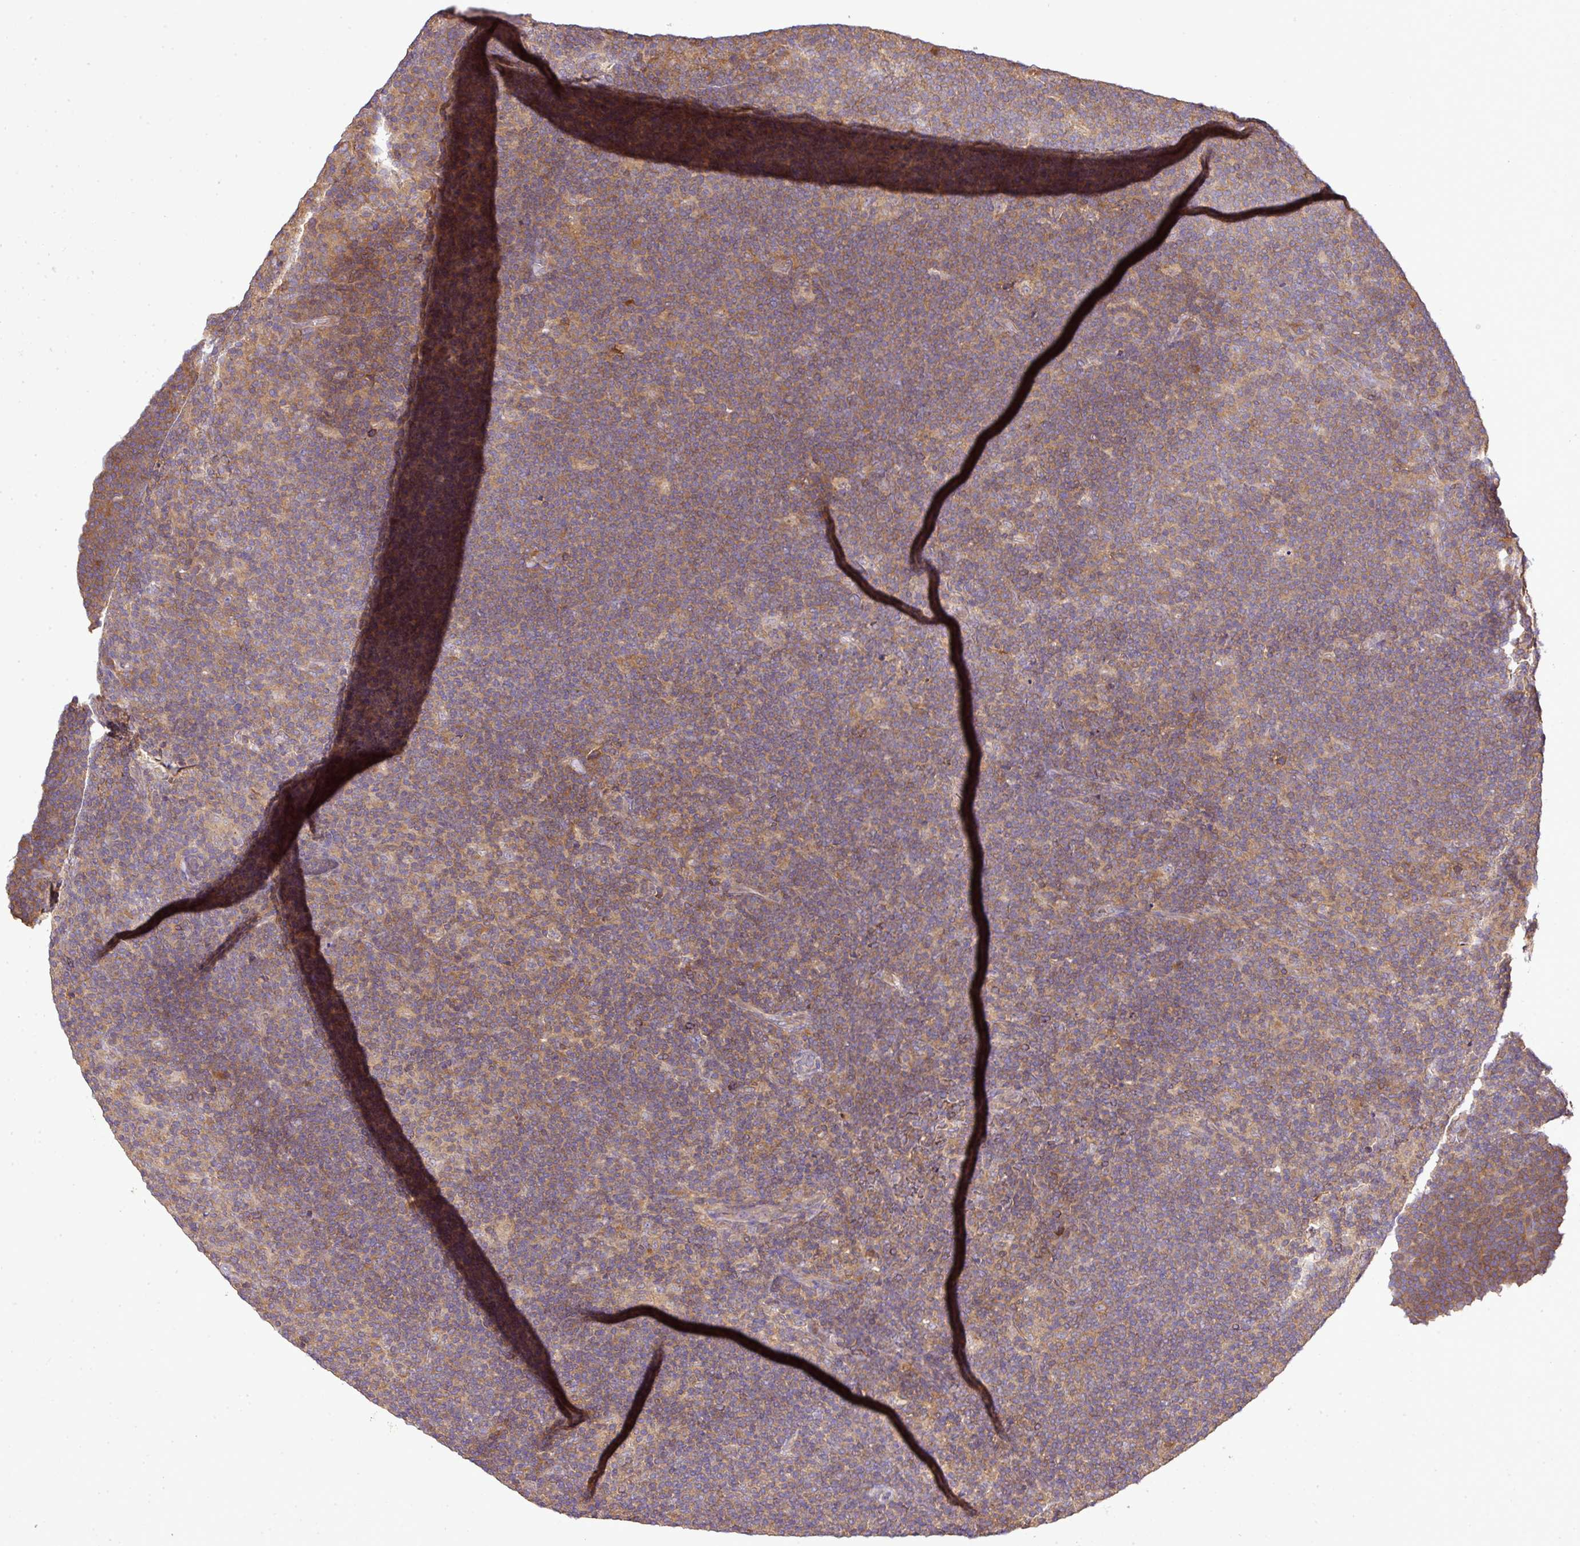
{"staining": {"intensity": "weak", "quantity": "25%-75%", "location": "cytoplasmic/membranous"}, "tissue": "lymphoma", "cell_type": "Tumor cells", "image_type": "cancer", "snomed": [{"axis": "morphology", "description": "Hodgkin's disease, NOS"}, {"axis": "topography", "description": "Lymph node"}], "caption": "Immunohistochemical staining of human lymphoma displays weak cytoplasmic/membranous protein staining in approximately 25%-75% of tumor cells.", "gene": "TMEM107", "patient": {"sex": "female", "age": 57}}